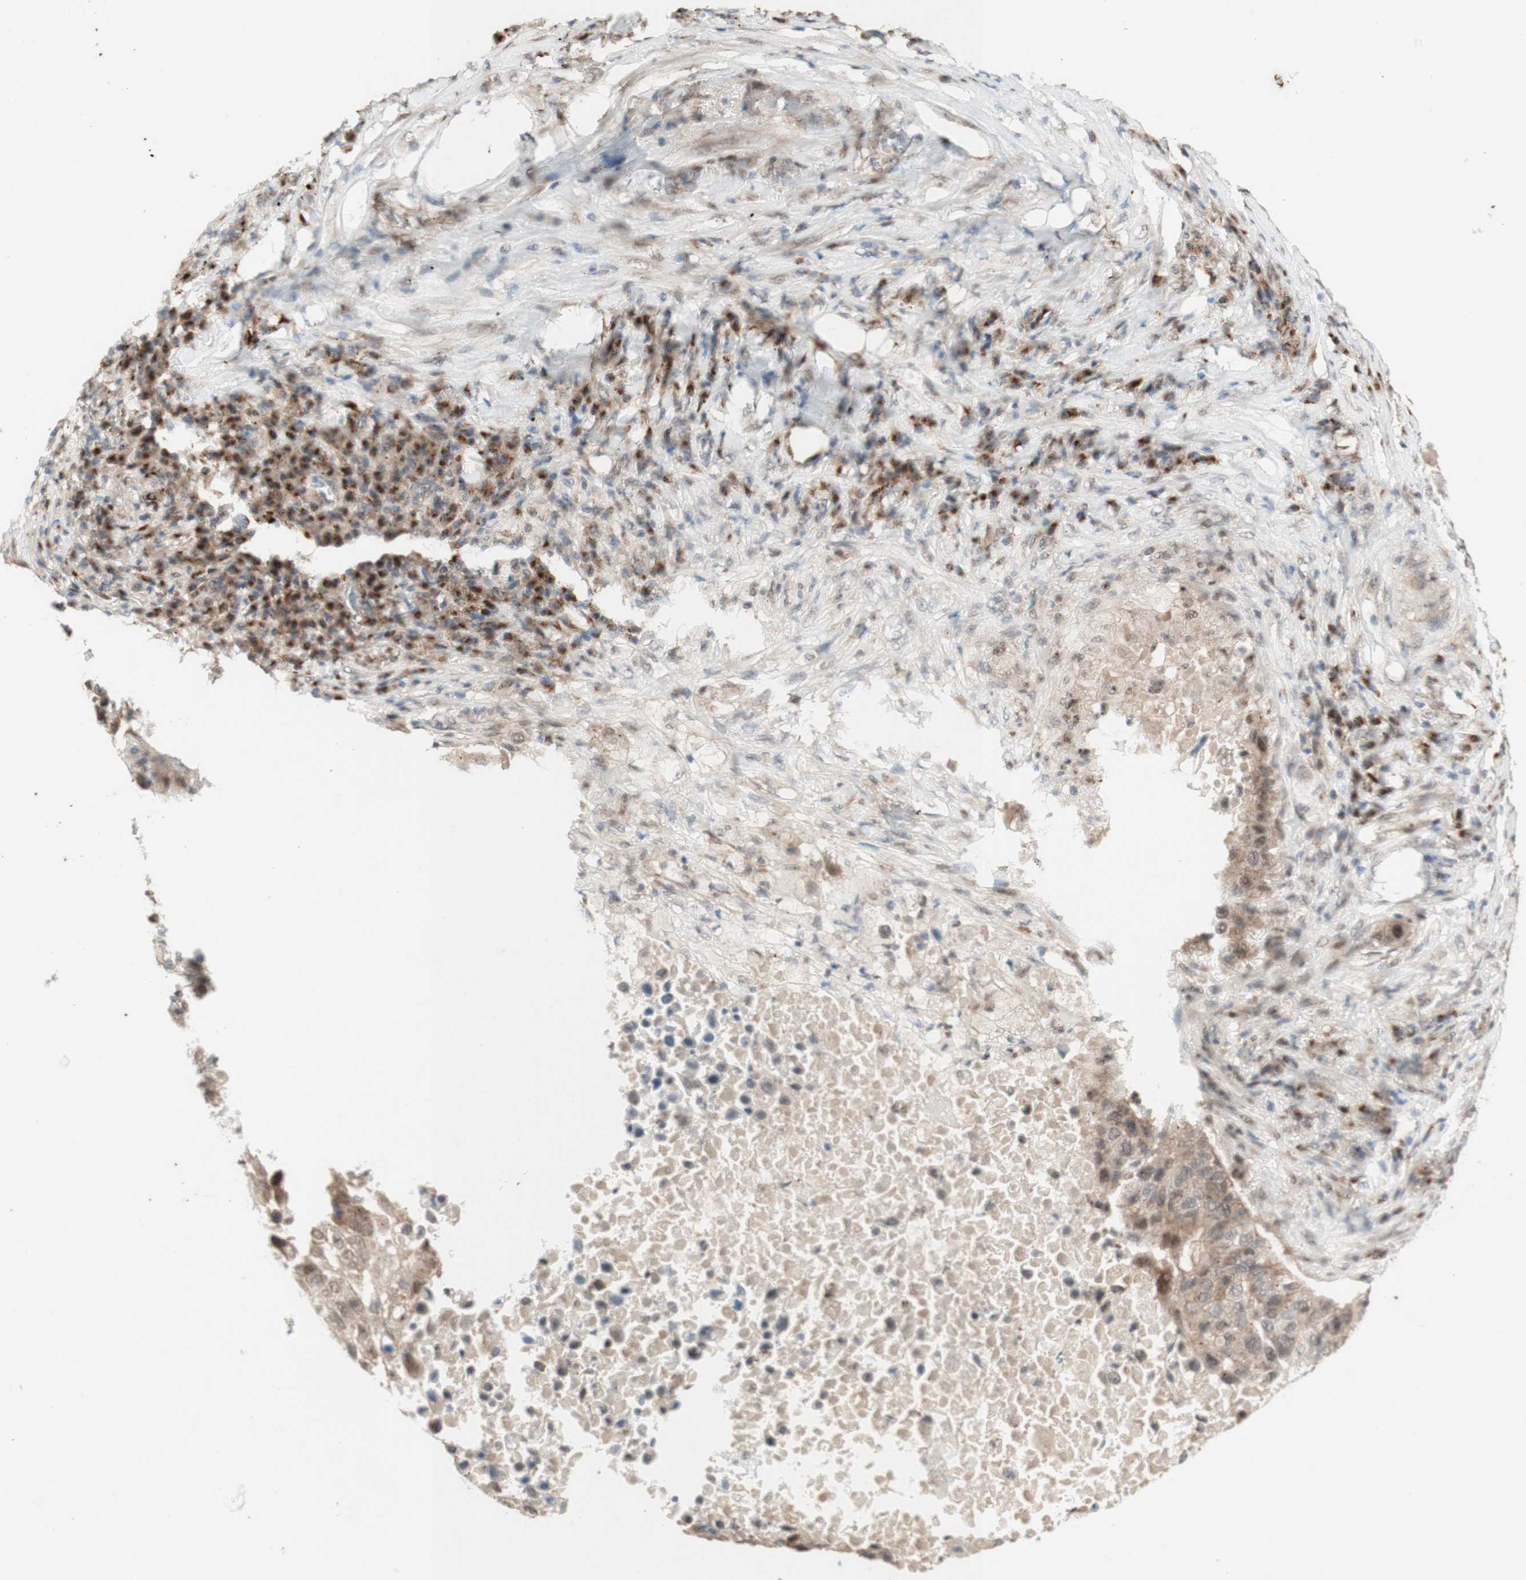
{"staining": {"intensity": "moderate", "quantity": ">75%", "location": "cytoplasmic/membranous"}, "tissue": "lung cancer", "cell_type": "Tumor cells", "image_type": "cancer", "snomed": [{"axis": "morphology", "description": "Squamous cell carcinoma, NOS"}, {"axis": "topography", "description": "Lung"}], "caption": "This is a photomicrograph of immunohistochemistry staining of squamous cell carcinoma (lung), which shows moderate positivity in the cytoplasmic/membranous of tumor cells.", "gene": "CYLD", "patient": {"sex": "male", "age": 57}}